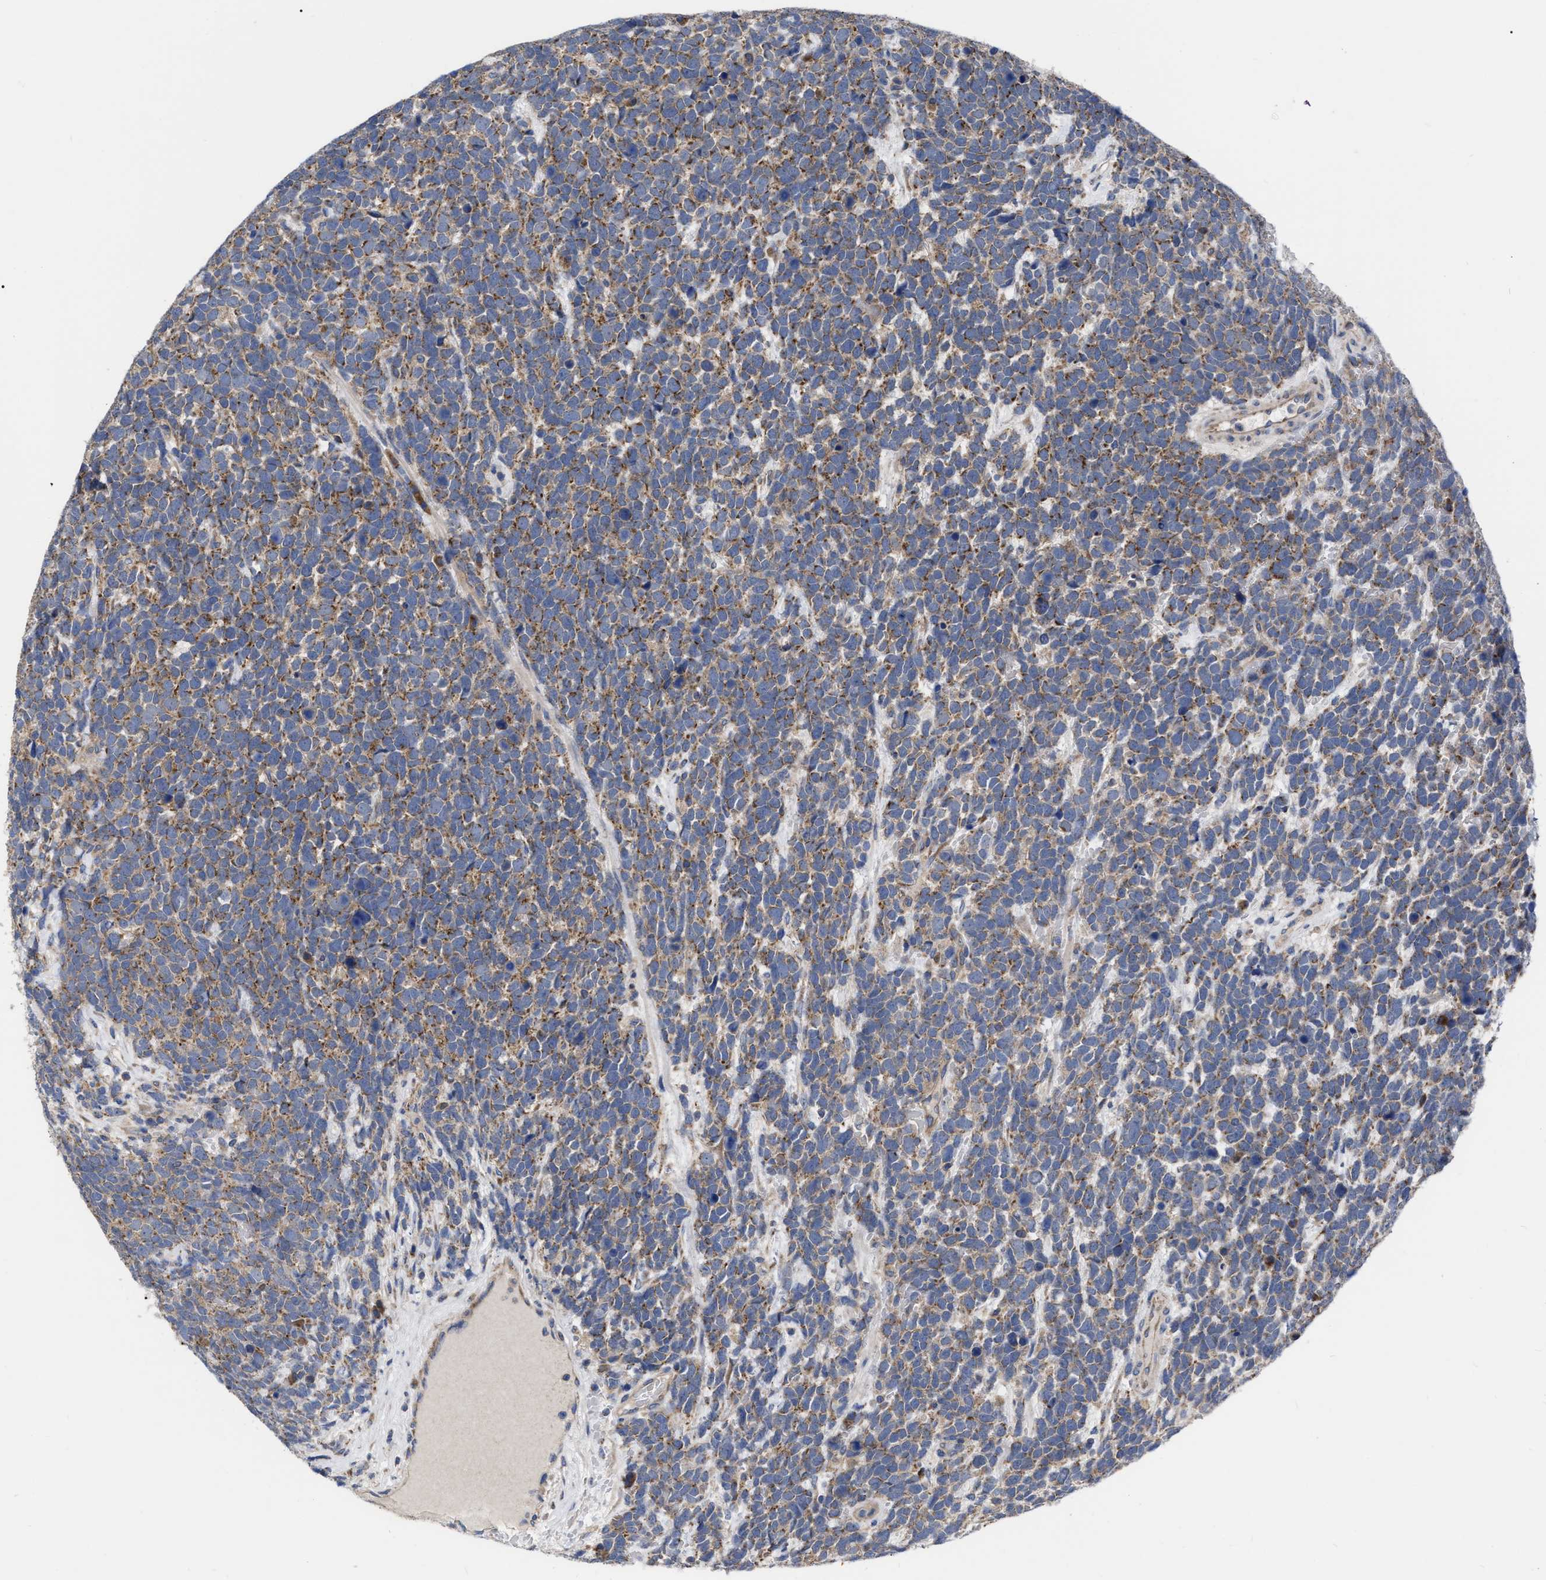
{"staining": {"intensity": "moderate", "quantity": ">75%", "location": "cytoplasmic/membranous"}, "tissue": "urothelial cancer", "cell_type": "Tumor cells", "image_type": "cancer", "snomed": [{"axis": "morphology", "description": "Urothelial carcinoma, High grade"}, {"axis": "topography", "description": "Urinary bladder"}], "caption": "Immunohistochemistry (IHC) (DAB (3,3'-diaminobenzidine)) staining of urothelial cancer displays moderate cytoplasmic/membranous protein staining in approximately >75% of tumor cells.", "gene": "CDKN2C", "patient": {"sex": "female", "age": 82}}